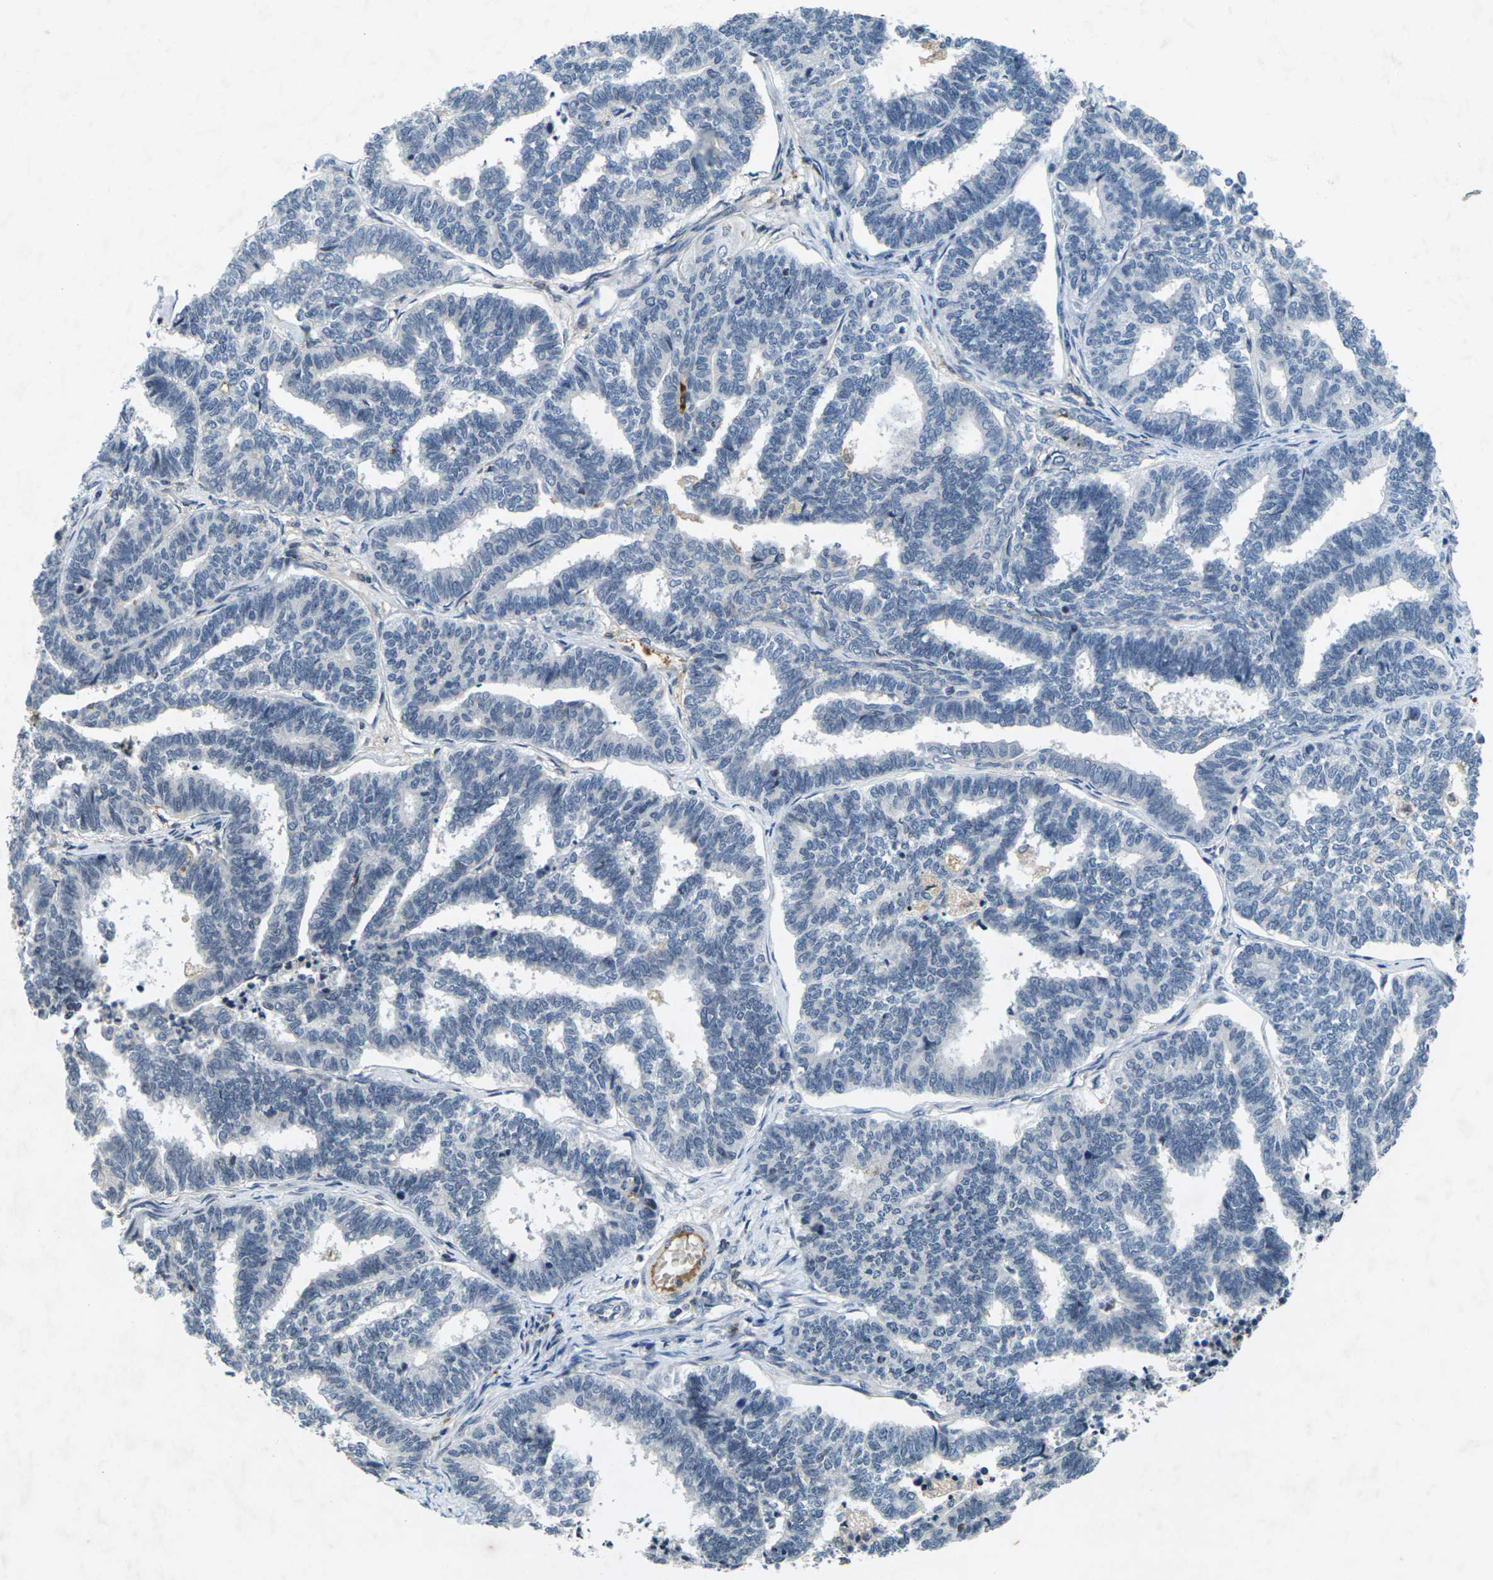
{"staining": {"intensity": "negative", "quantity": "none", "location": "none"}, "tissue": "endometrial cancer", "cell_type": "Tumor cells", "image_type": "cancer", "snomed": [{"axis": "morphology", "description": "Adenocarcinoma, NOS"}, {"axis": "topography", "description": "Endometrium"}], "caption": "An immunohistochemistry image of endometrial cancer (adenocarcinoma) is shown. There is no staining in tumor cells of endometrial cancer (adenocarcinoma).", "gene": "C1QC", "patient": {"sex": "female", "age": 70}}